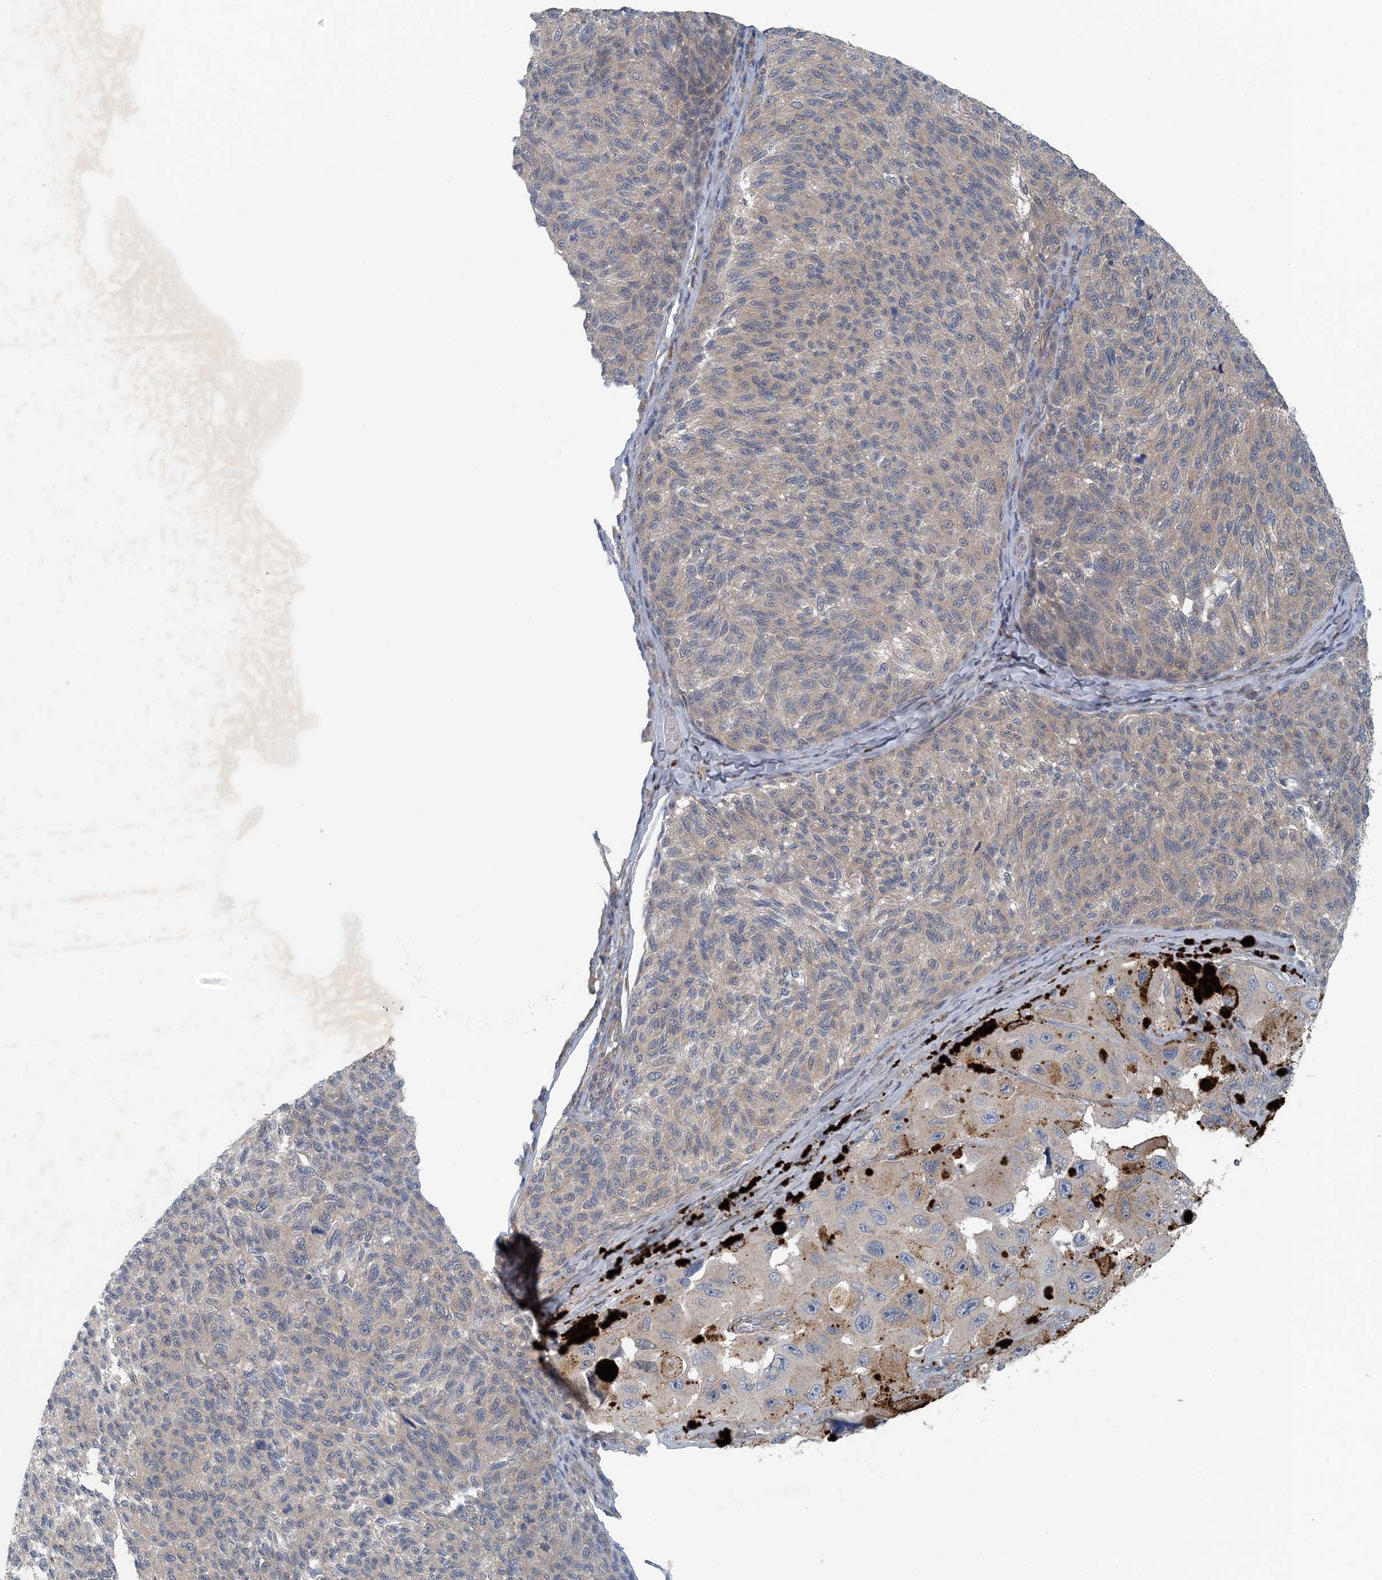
{"staining": {"intensity": "negative", "quantity": "none", "location": "none"}, "tissue": "melanoma", "cell_type": "Tumor cells", "image_type": "cancer", "snomed": [{"axis": "morphology", "description": "Malignant melanoma, NOS"}, {"axis": "topography", "description": "Skin"}], "caption": "A photomicrograph of human melanoma is negative for staining in tumor cells.", "gene": "HIKESHI", "patient": {"sex": "female", "age": 73}}